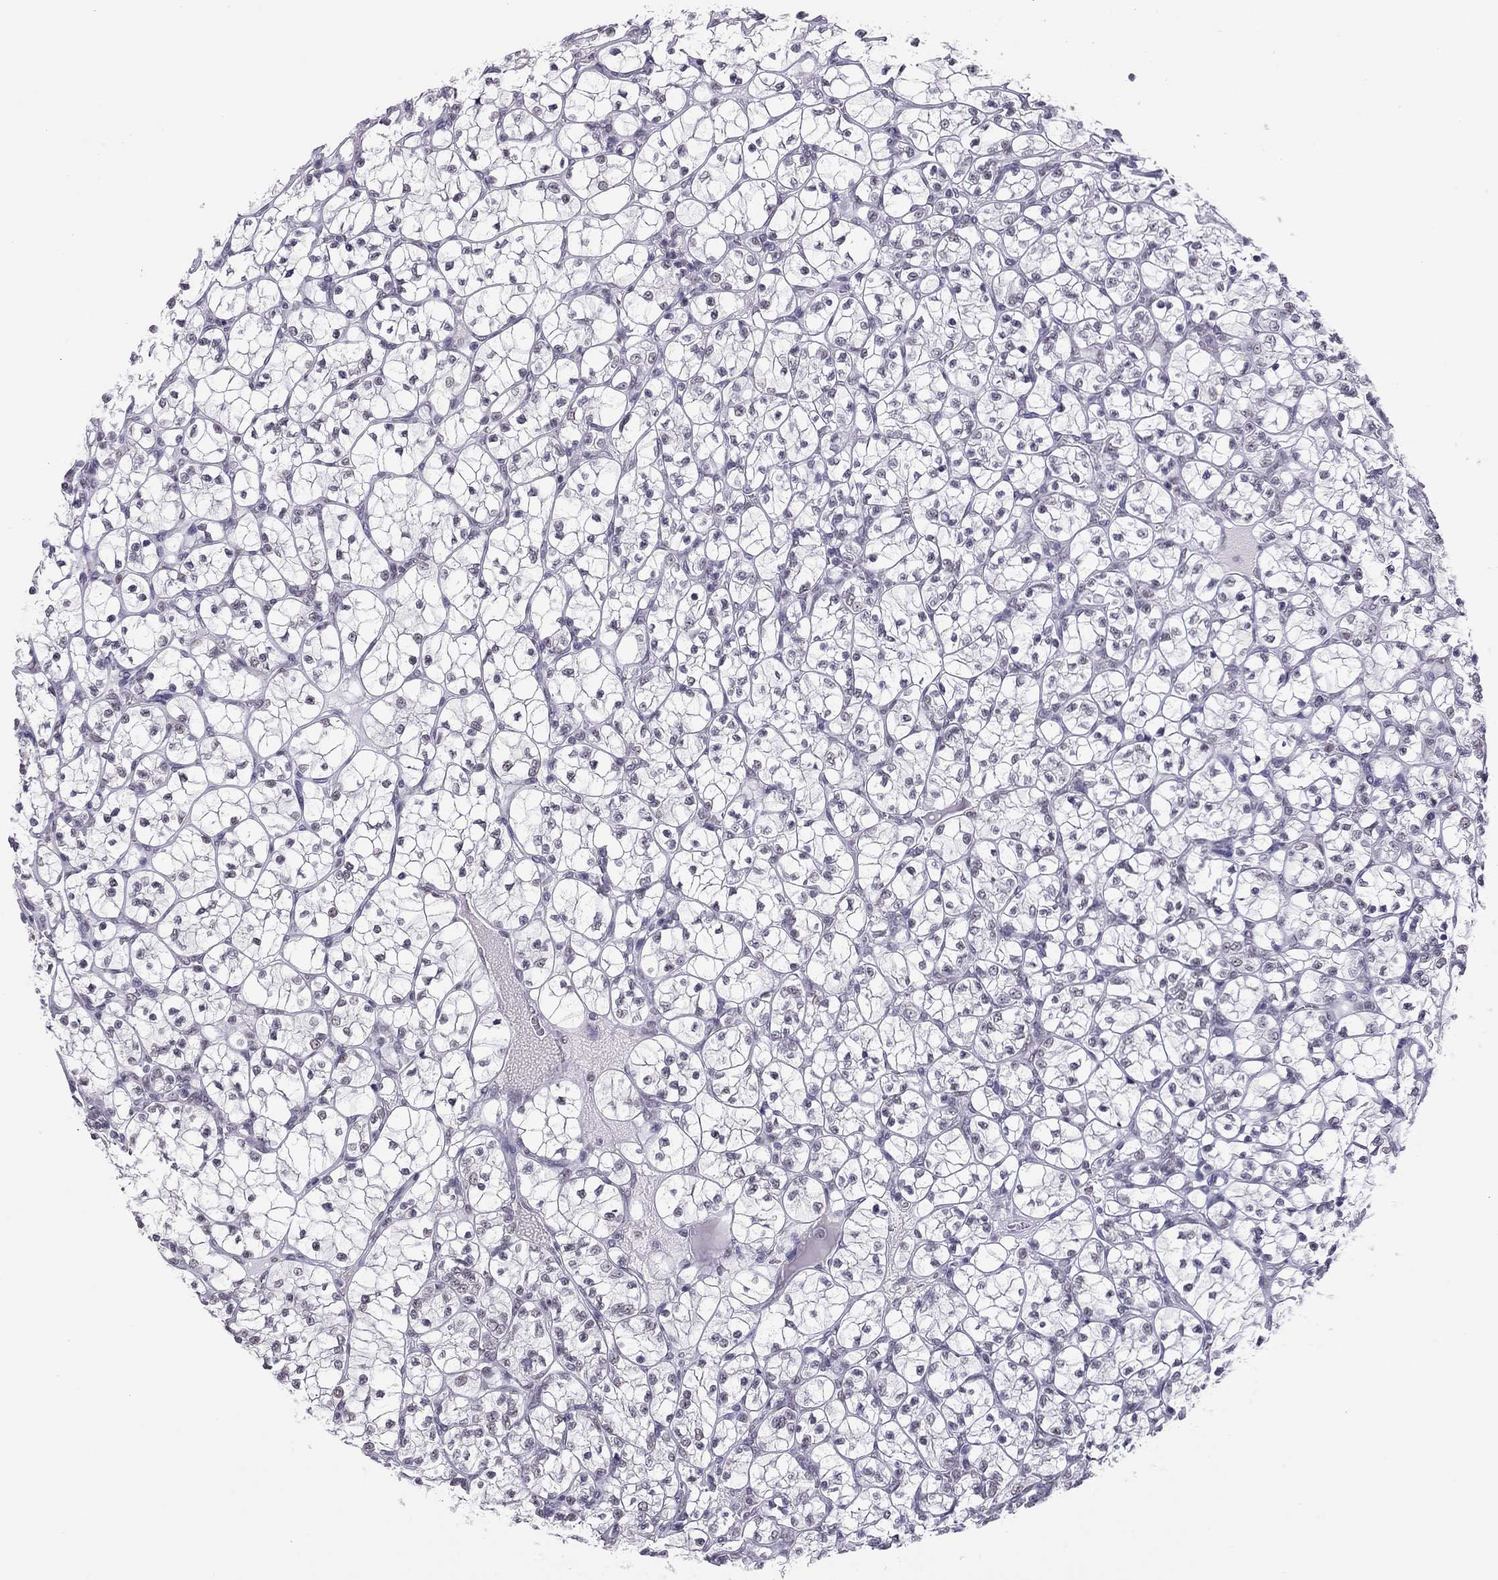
{"staining": {"intensity": "negative", "quantity": "none", "location": "none"}, "tissue": "renal cancer", "cell_type": "Tumor cells", "image_type": "cancer", "snomed": [{"axis": "morphology", "description": "Adenocarcinoma, NOS"}, {"axis": "topography", "description": "Kidney"}], "caption": "This micrograph is of renal cancer (adenocarcinoma) stained with immunohistochemistry to label a protein in brown with the nuclei are counter-stained blue. There is no expression in tumor cells.", "gene": "PPP1R3A", "patient": {"sex": "female", "age": 89}}